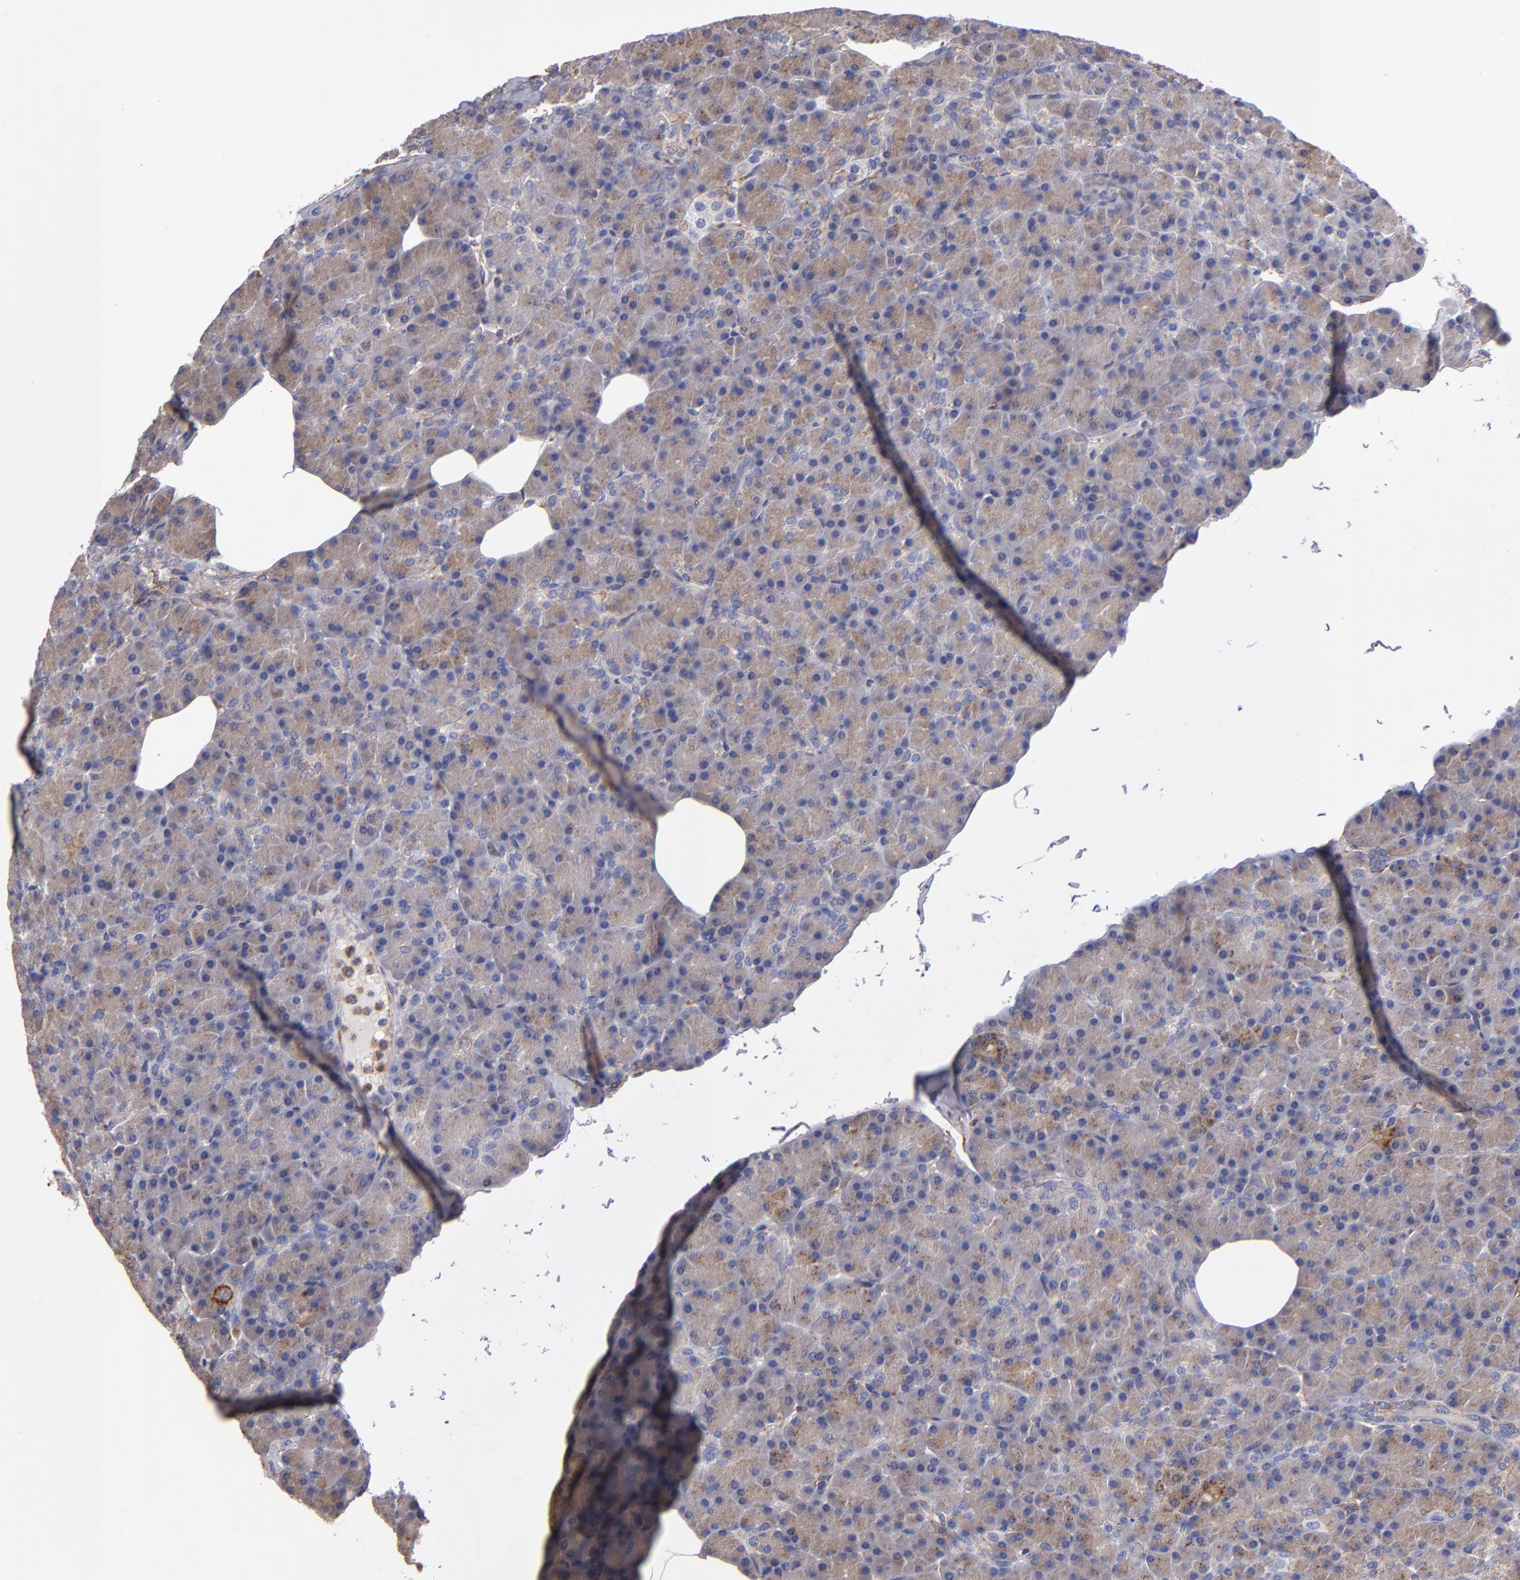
{"staining": {"intensity": "moderate", "quantity": ">75%", "location": "cytoplasmic/membranous"}, "tissue": "pancreas", "cell_type": "Exocrine glandular cells", "image_type": "normal", "snomed": [{"axis": "morphology", "description": "Normal tissue, NOS"}, {"axis": "topography", "description": "Pancreas"}], "caption": "This is a histology image of immunohistochemistry staining of normal pancreas, which shows moderate staining in the cytoplasmic/membranous of exocrine glandular cells.", "gene": "MVP", "patient": {"sex": "female", "age": 43}}